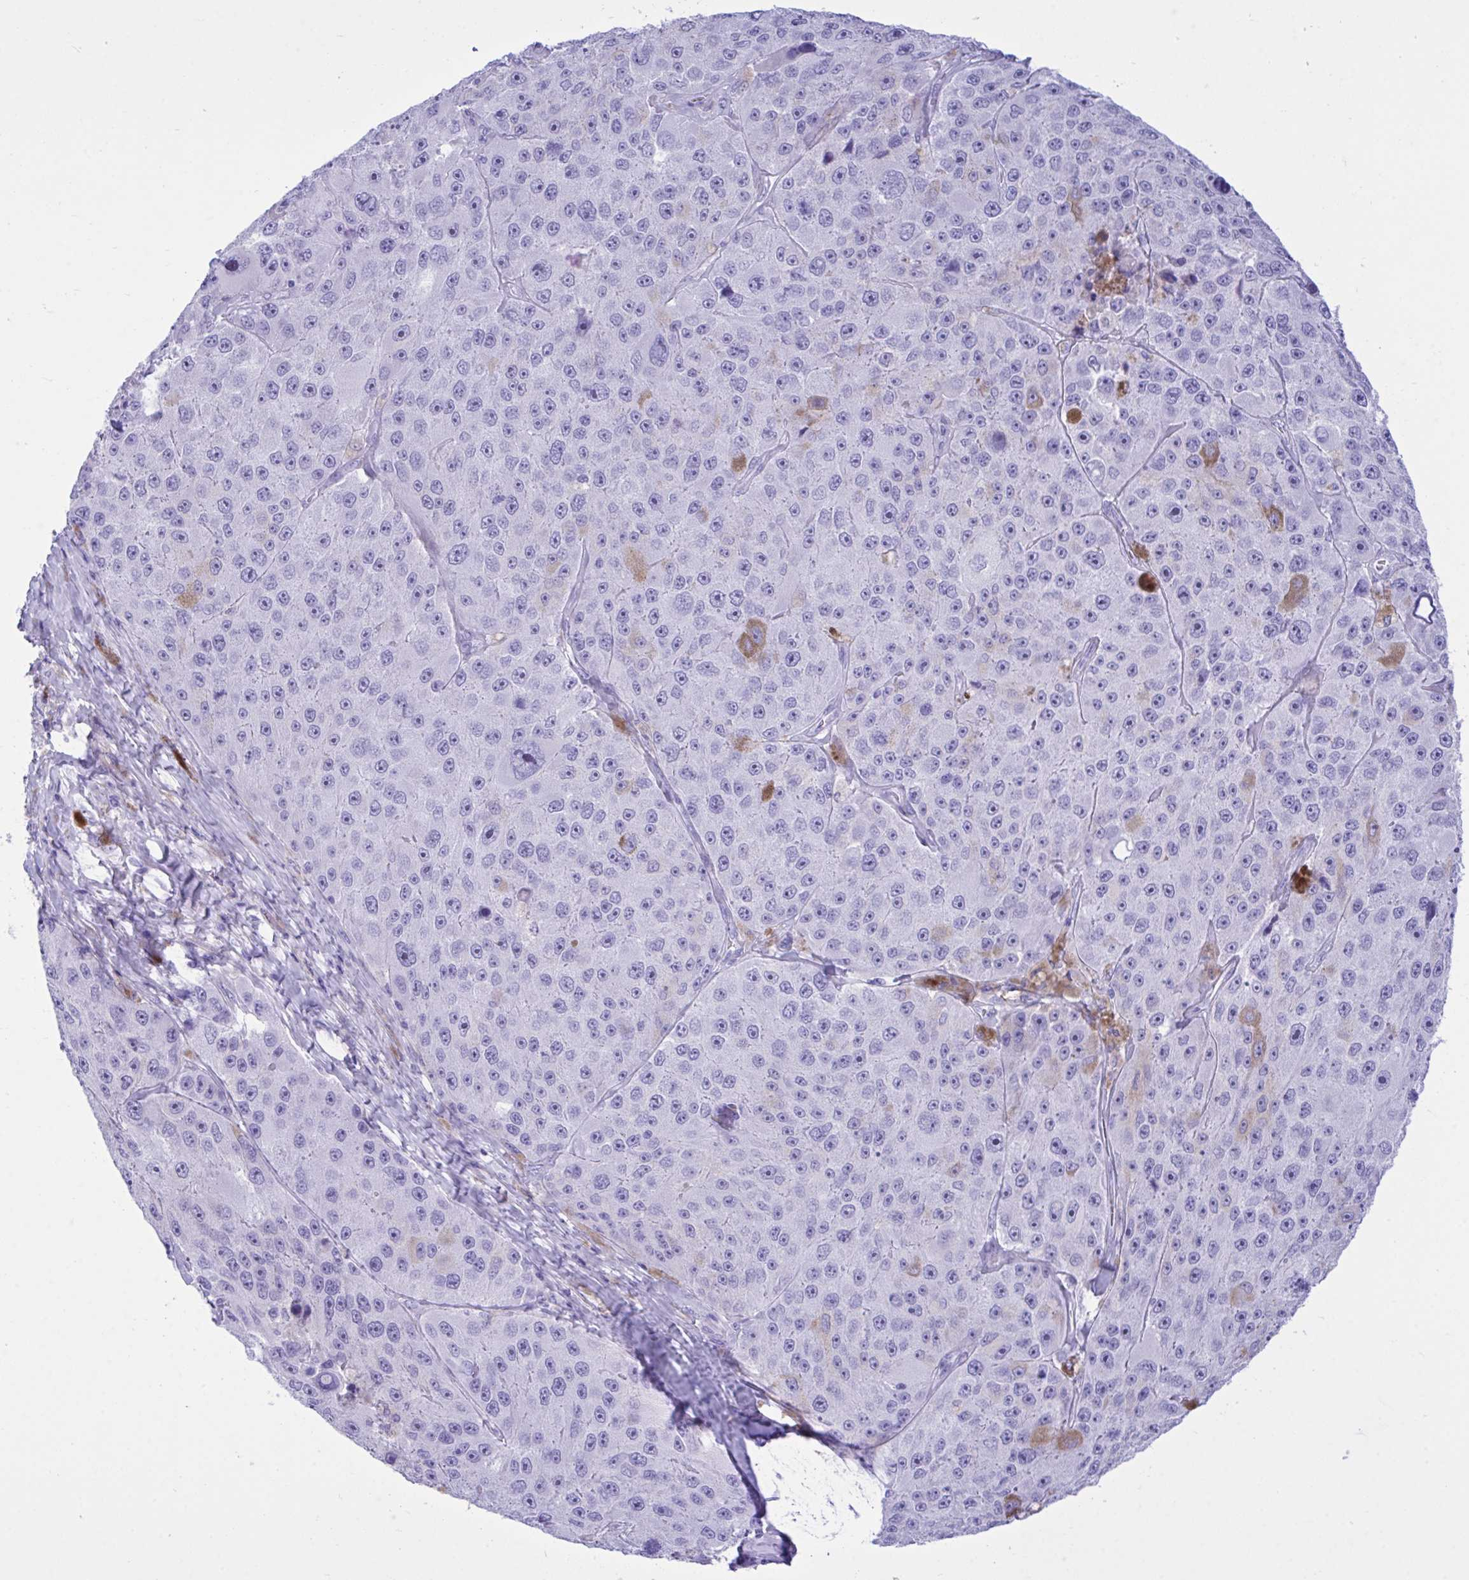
{"staining": {"intensity": "negative", "quantity": "none", "location": "none"}, "tissue": "melanoma", "cell_type": "Tumor cells", "image_type": "cancer", "snomed": [{"axis": "morphology", "description": "Malignant melanoma, Metastatic site"}, {"axis": "topography", "description": "Lymph node"}], "caption": "DAB (3,3'-diaminobenzidine) immunohistochemical staining of melanoma demonstrates no significant staining in tumor cells.", "gene": "BEX5", "patient": {"sex": "male", "age": 62}}